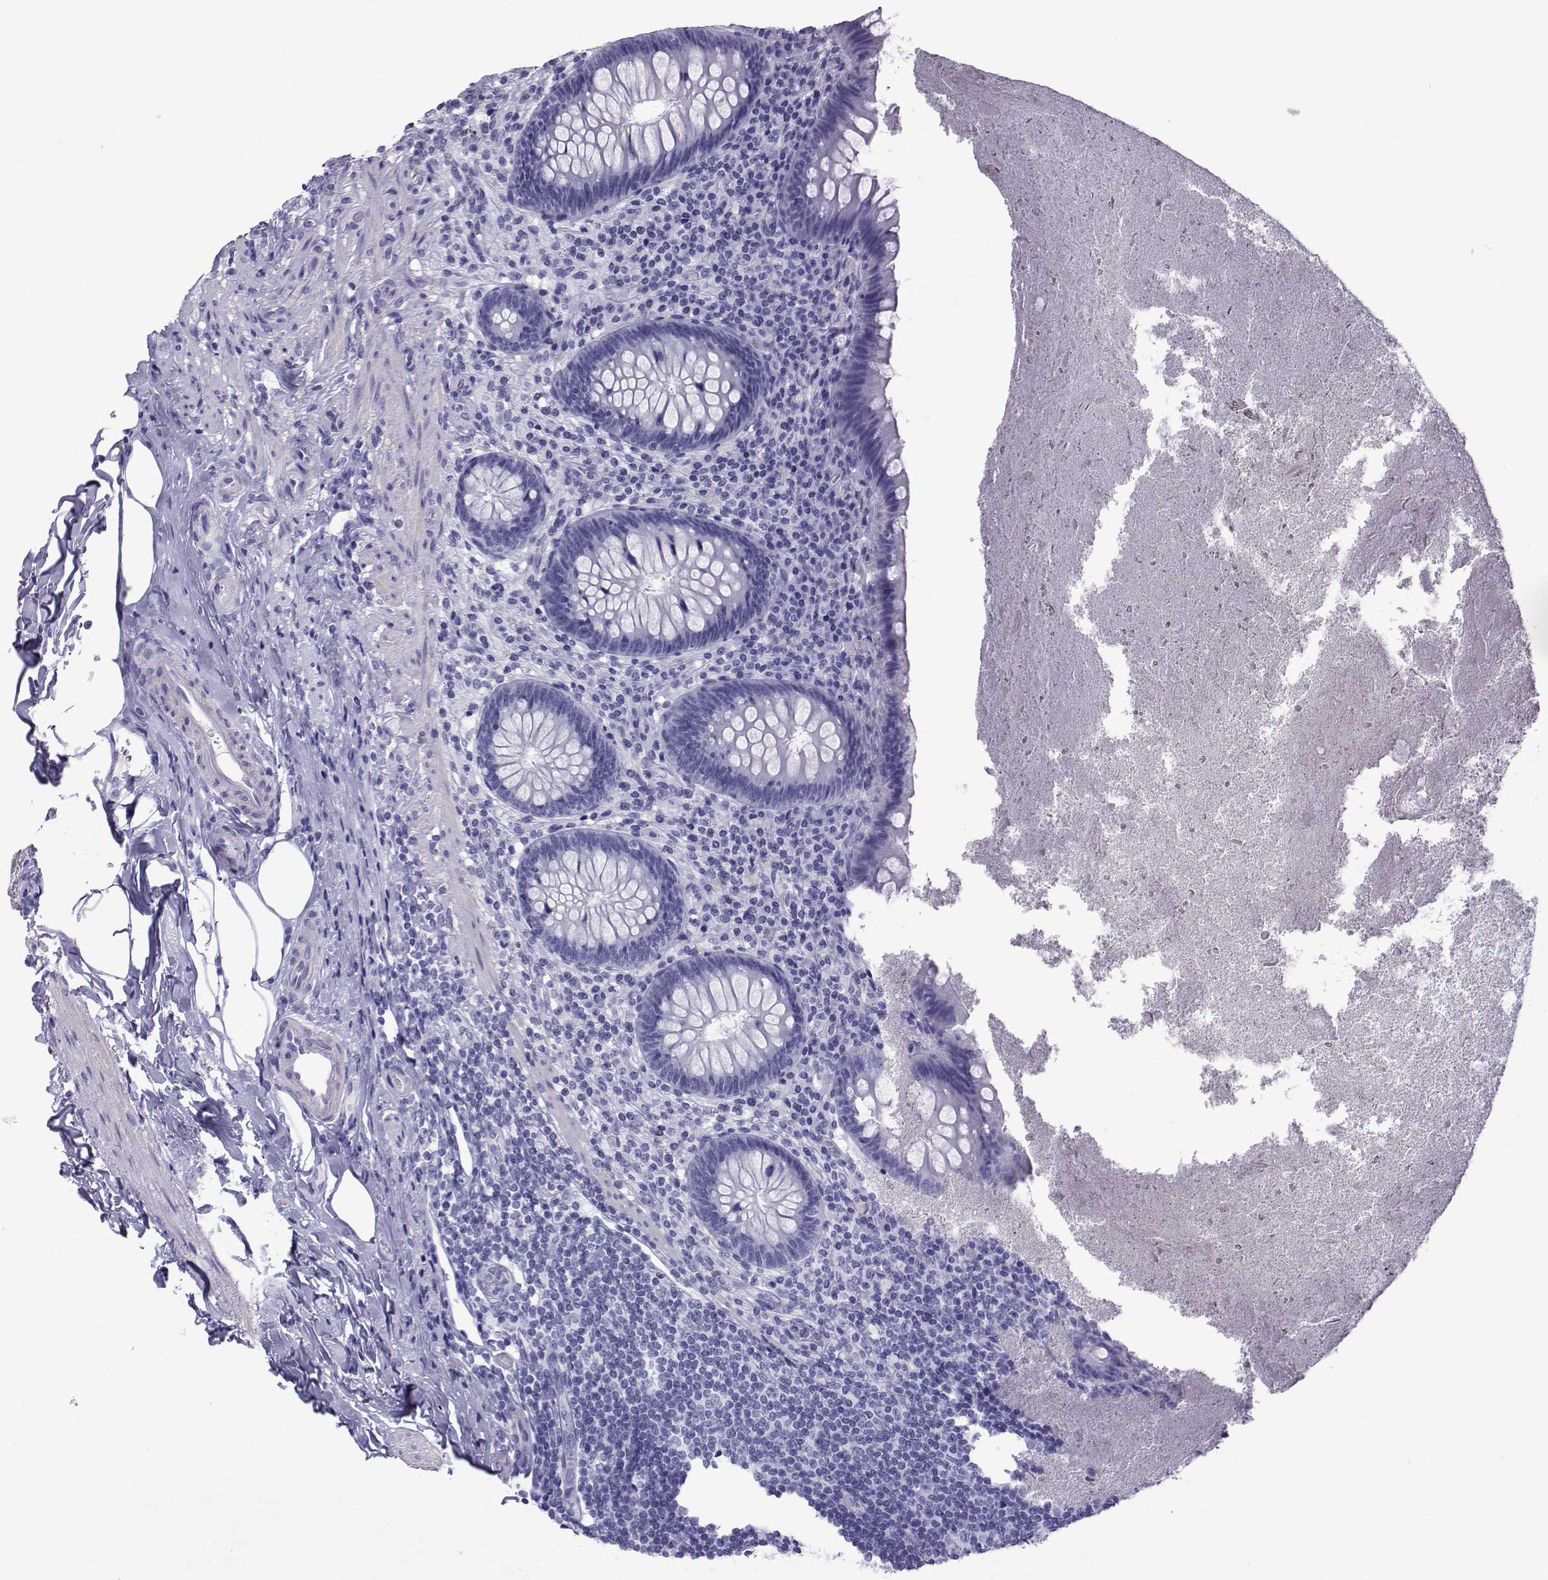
{"staining": {"intensity": "negative", "quantity": "none", "location": "none"}, "tissue": "appendix", "cell_type": "Glandular cells", "image_type": "normal", "snomed": [{"axis": "morphology", "description": "Normal tissue, NOS"}, {"axis": "topography", "description": "Appendix"}], "caption": "Immunohistochemistry of unremarkable human appendix demonstrates no expression in glandular cells. The staining was performed using DAB to visualize the protein expression in brown, while the nuclei were stained in blue with hematoxylin (Magnification: 20x).", "gene": "SPANXA1", "patient": {"sex": "male", "age": 47}}